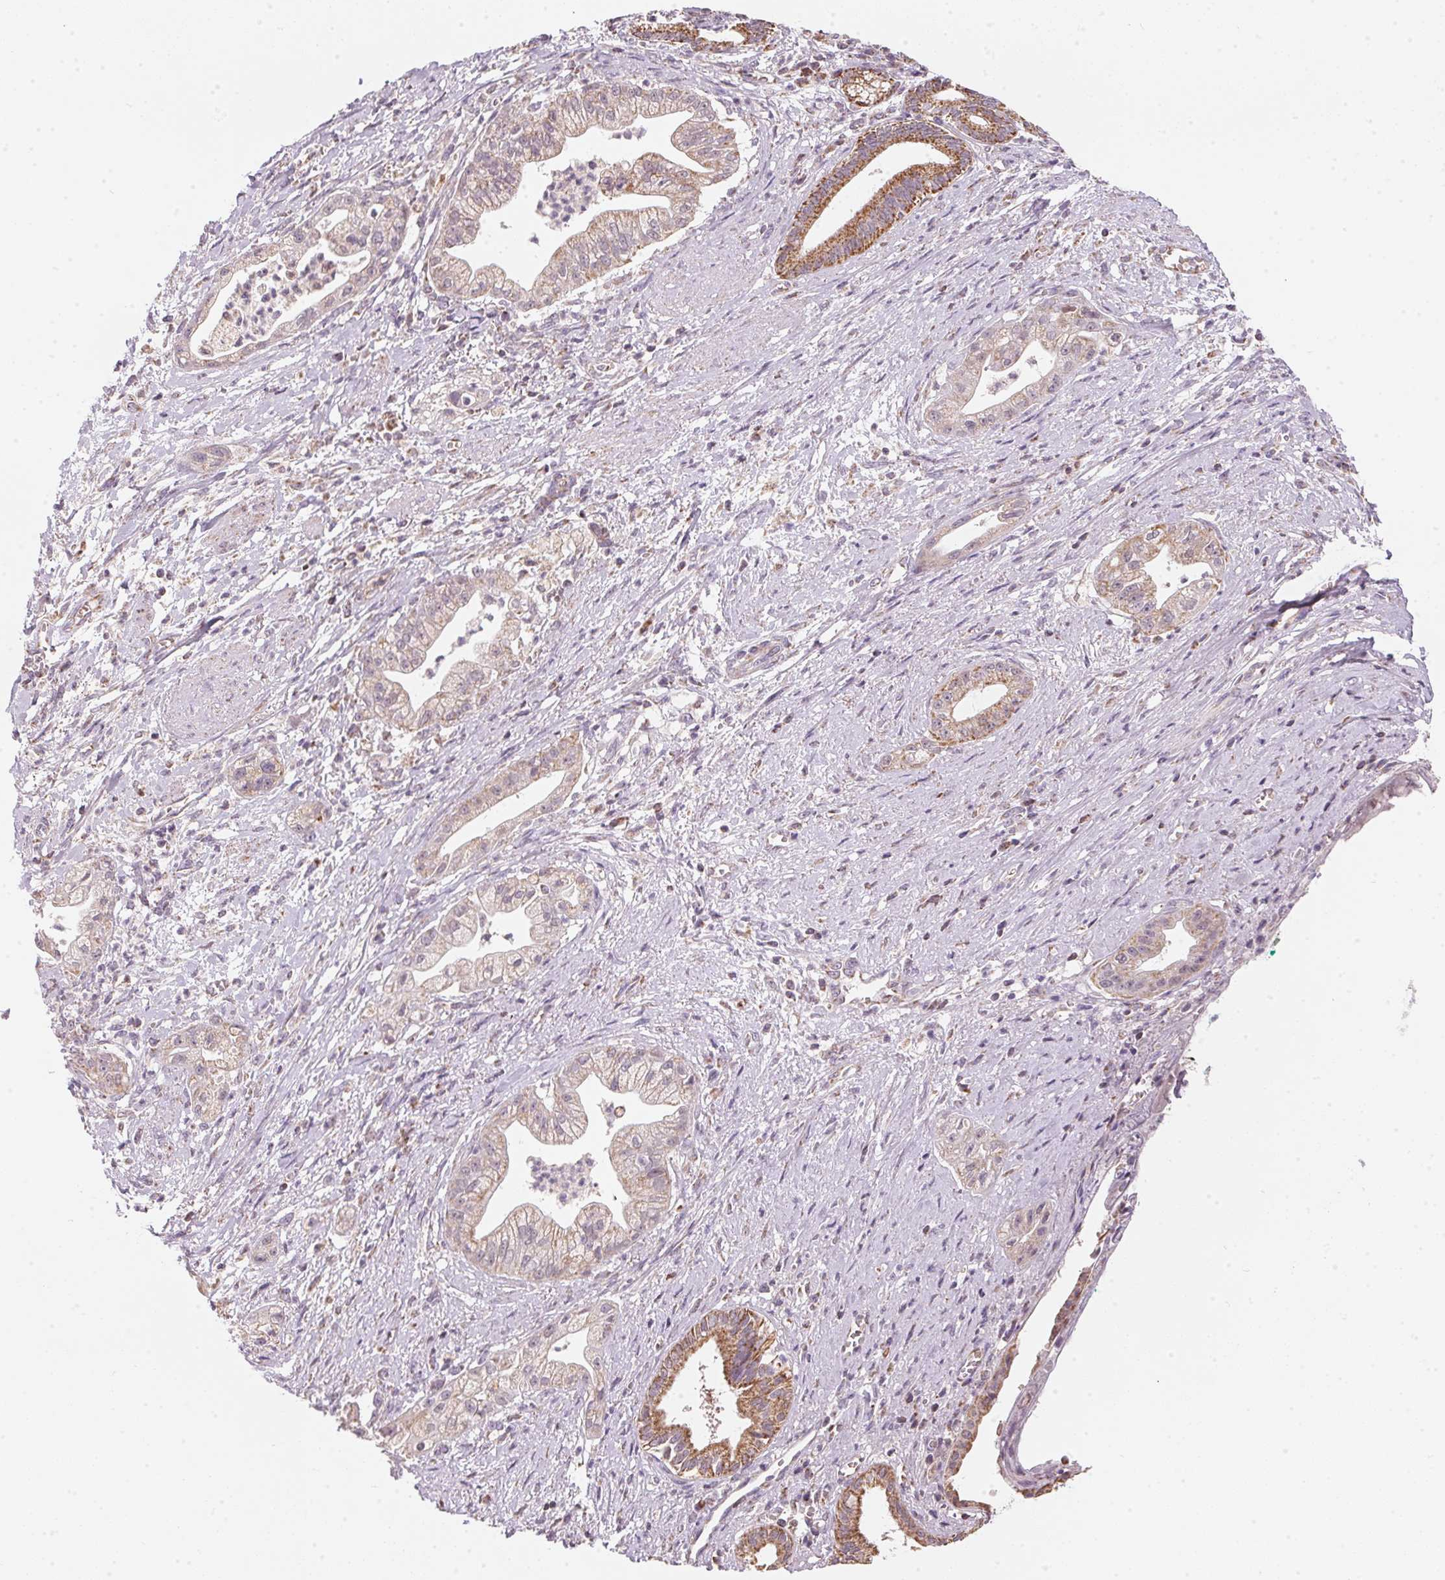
{"staining": {"intensity": "weak", "quantity": ">75%", "location": "cytoplasmic/membranous"}, "tissue": "pancreatic cancer", "cell_type": "Tumor cells", "image_type": "cancer", "snomed": [{"axis": "morphology", "description": "Normal tissue, NOS"}, {"axis": "morphology", "description": "Adenocarcinoma, NOS"}, {"axis": "topography", "description": "Lymph node"}, {"axis": "topography", "description": "Pancreas"}], "caption": "Human adenocarcinoma (pancreatic) stained for a protein (brown) displays weak cytoplasmic/membranous positive positivity in approximately >75% of tumor cells.", "gene": "COQ7", "patient": {"sex": "female", "age": 58}}